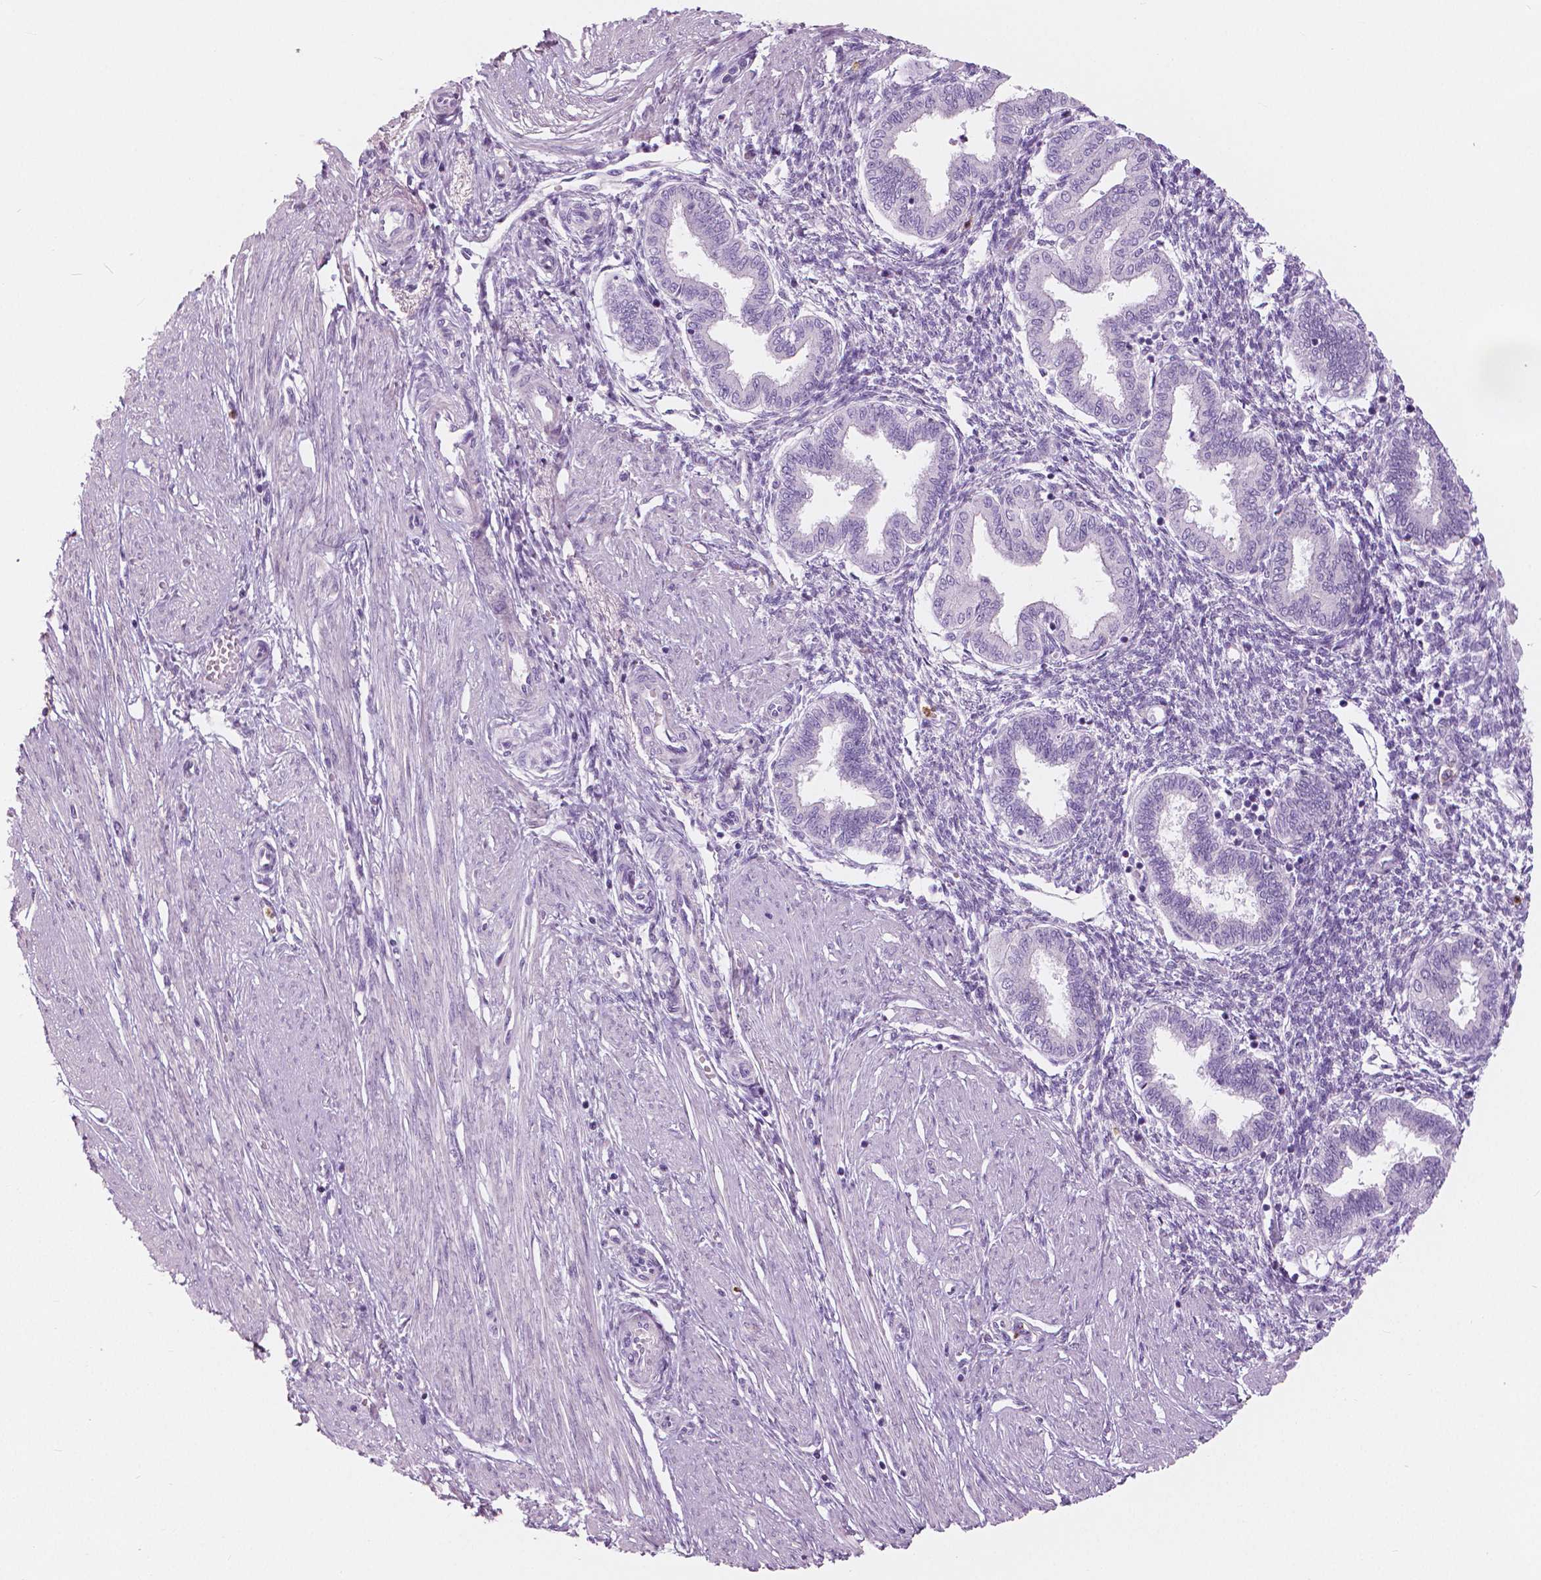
{"staining": {"intensity": "negative", "quantity": "none", "location": "none"}, "tissue": "endometrium", "cell_type": "Cells in endometrial stroma", "image_type": "normal", "snomed": [{"axis": "morphology", "description": "Normal tissue, NOS"}, {"axis": "topography", "description": "Endometrium"}], "caption": "A micrograph of endometrium stained for a protein shows no brown staining in cells in endometrial stroma. (DAB (3,3'-diaminobenzidine) immunohistochemistry visualized using brightfield microscopy, high magnification).", "gene": "CXCR2", "patient": {"sex": "female", "age": 33}}